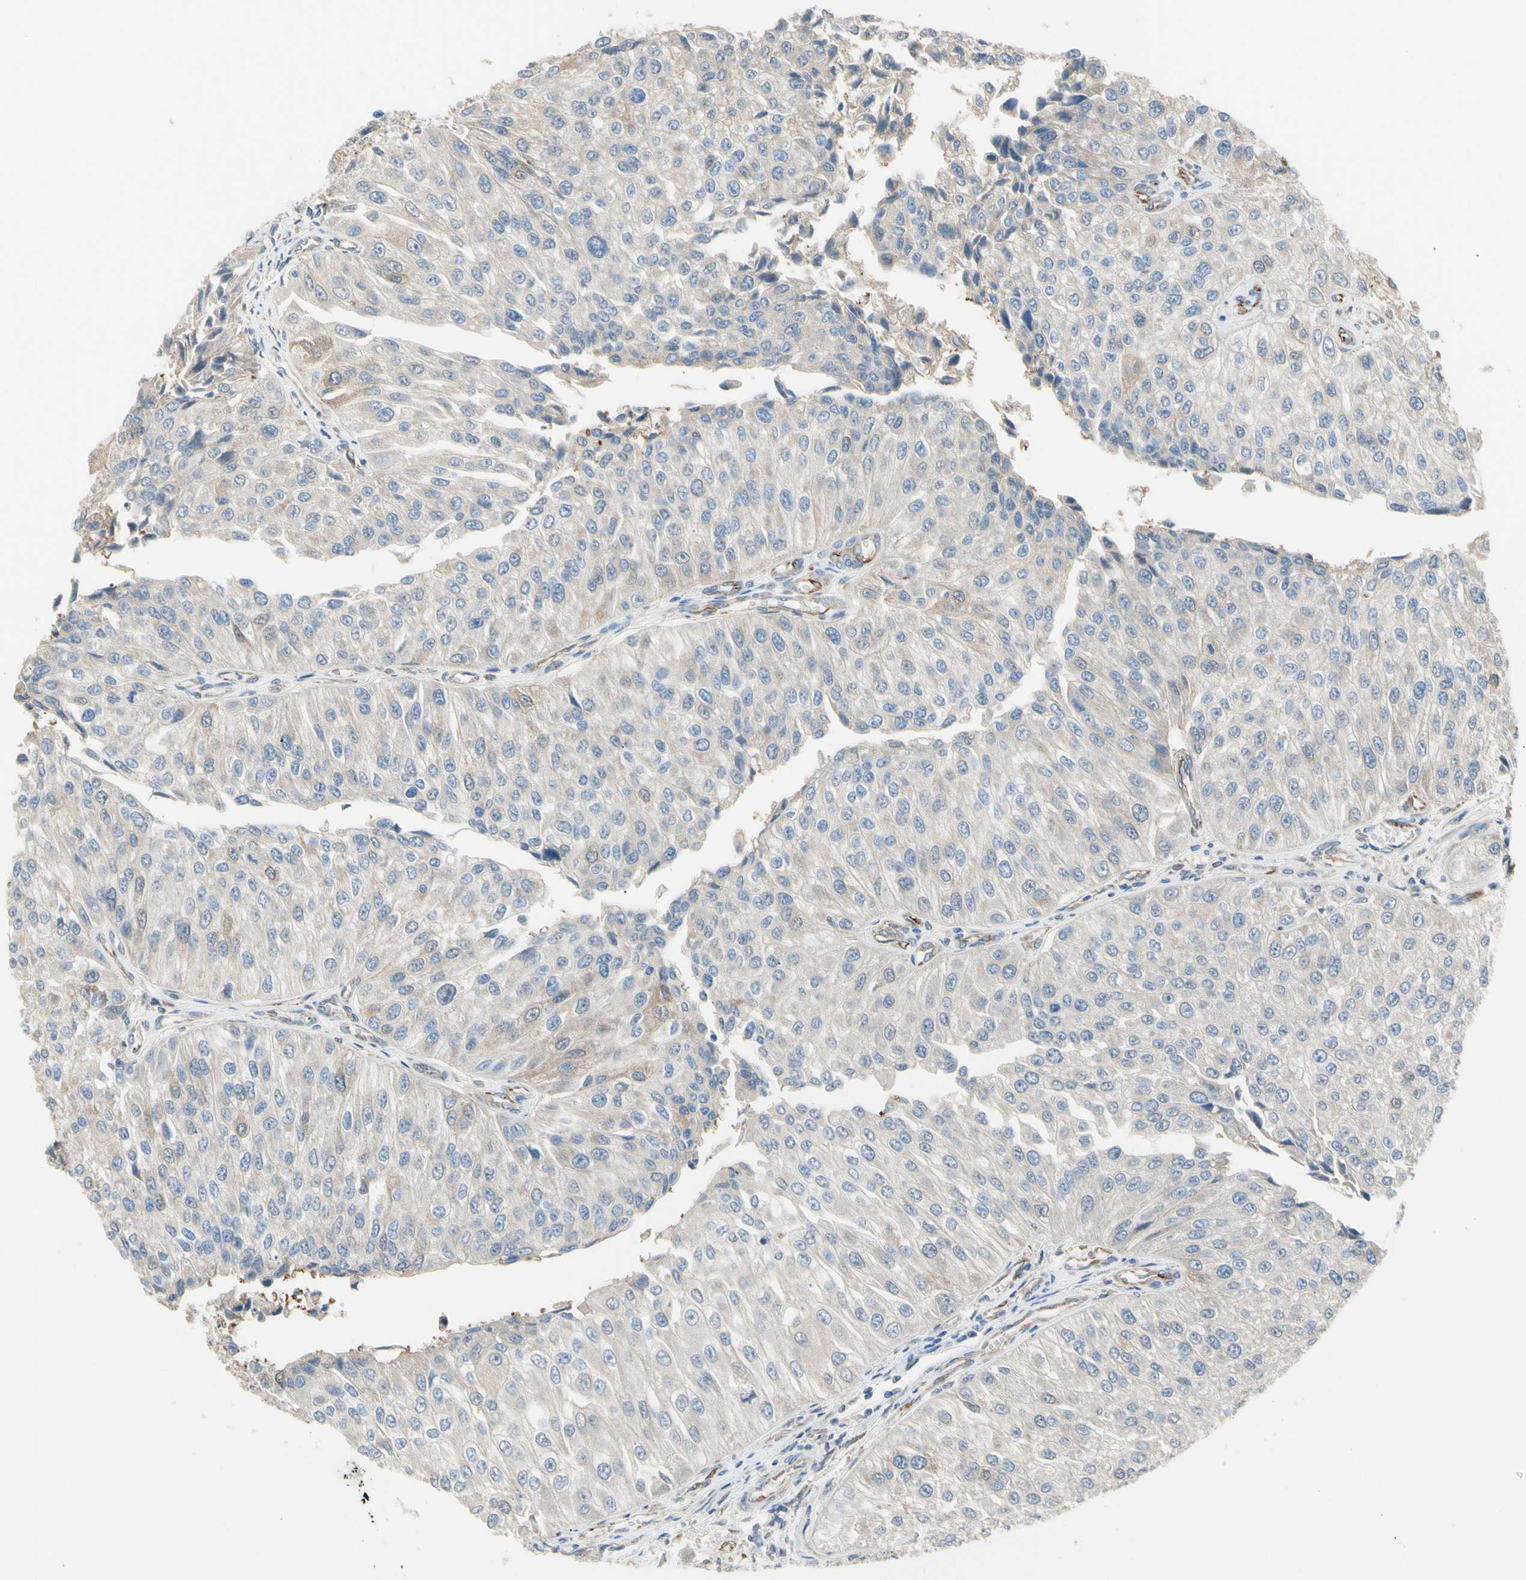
{"staining": {"intensity": "weak", "quantity": "<25%", "location": "cytoplasmic/membranous"}, "tissue": "urothelial cancer", "cell_type": "Tumor cells", "image_type": "cancer", "snomed": [{"axis": "morphology", "description": "Urothelial carcinoma, High grade"}, {"axis": "topography", "description": "Kidney"}, {"axis": "topography", "description": "Urinary bladder"}], "caption": "DAB immunohistochemical staining of urothelial carcinoma (high-grade) displays no significant positivity in tumor cells.", "gene": "TRAF2", "patient": {"sex": "male", "age": 77}}